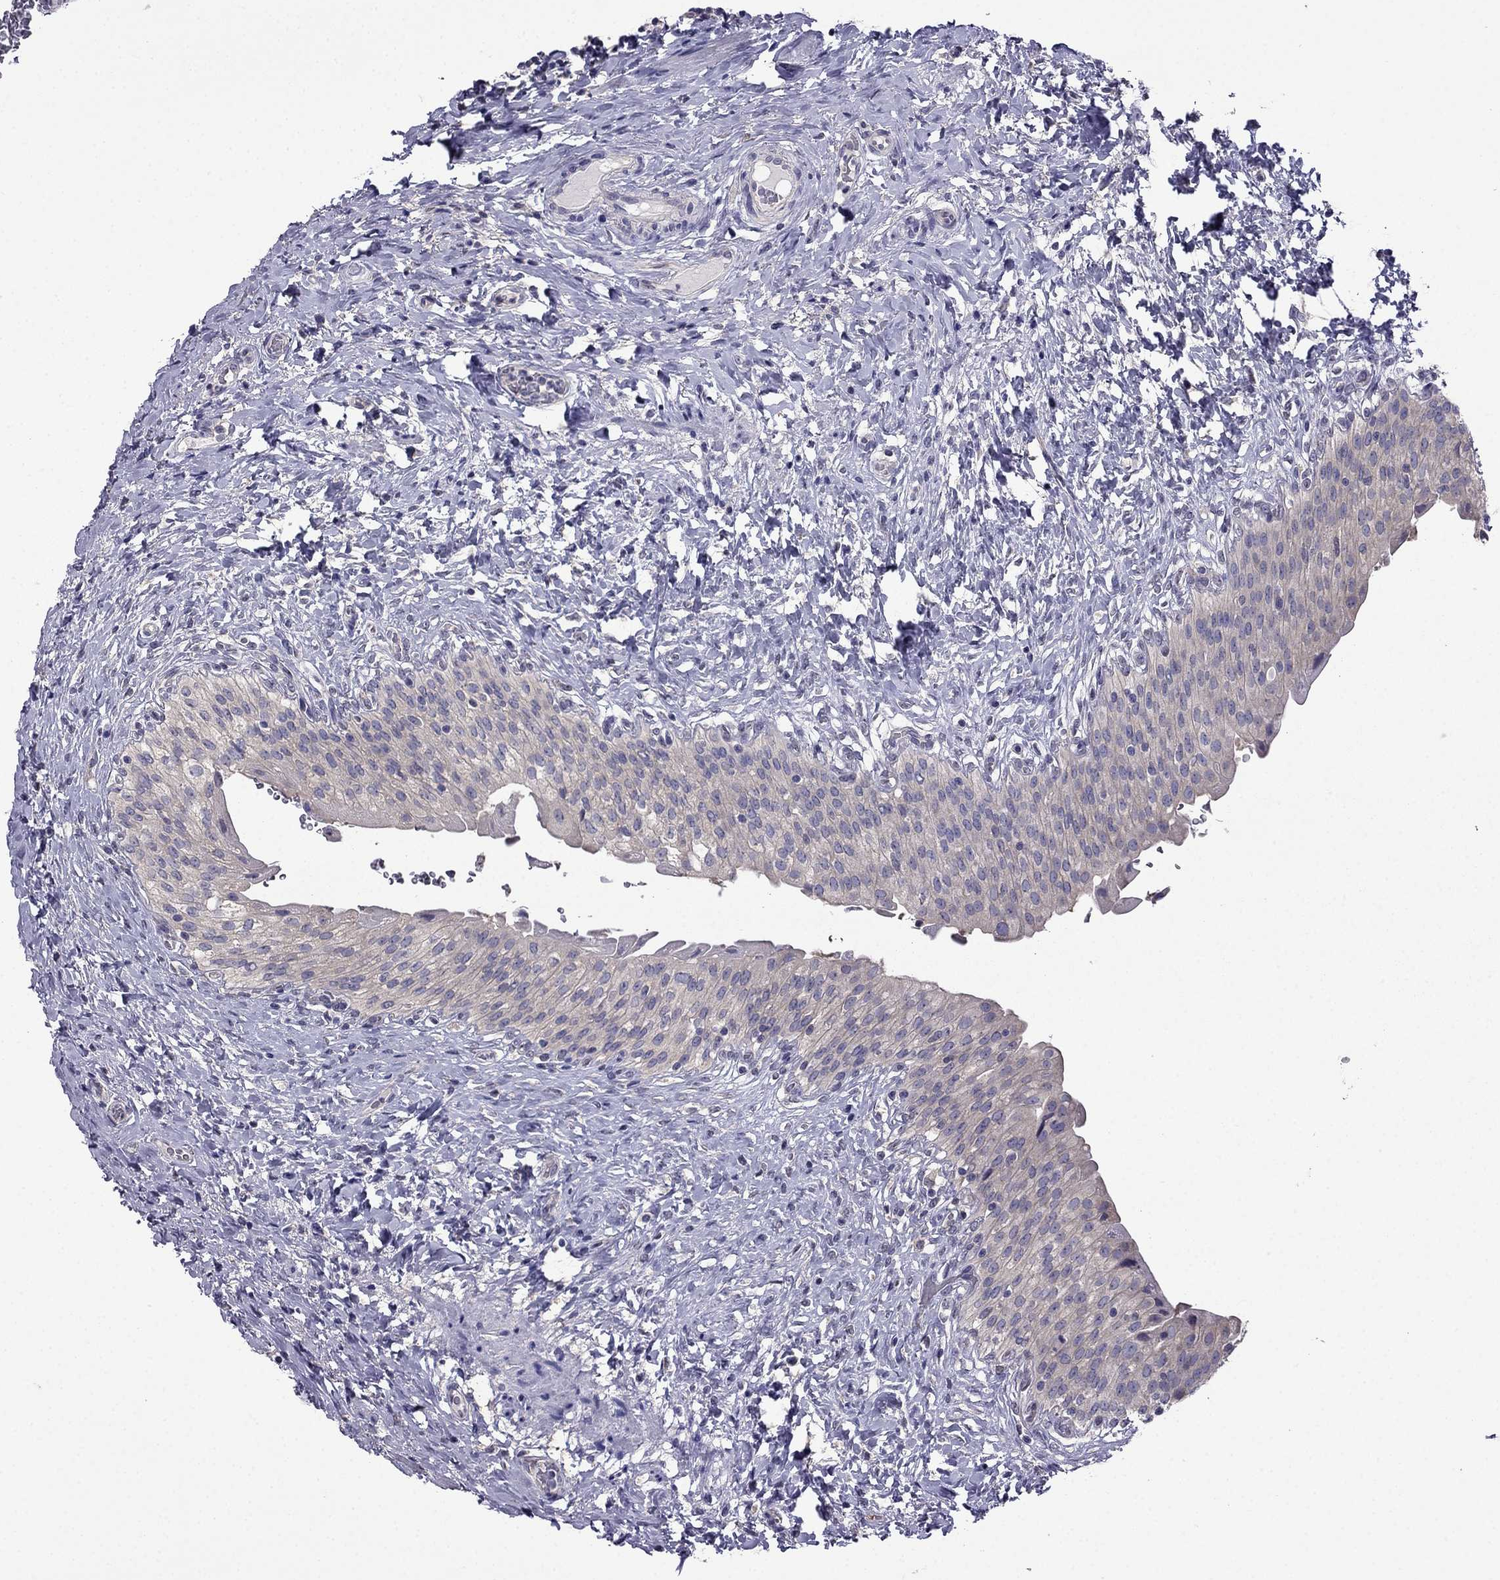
{"staining": {"intensity": "weak", "quantity": ">75%", "location": "cytoplasmic/membranous"}, "tissue": "urinary bladder", "cell_type": "Urothelial cells", "image_type": "normal", "snomed": [{"axis": "morphology", "description": "Normal tissue, NOS"}, {"axis": "morphology", "description": "Inflammation, NOS"}, {"axis": "topography", "description": "Urinary bladder"}], "caption": "Human urinary bladder stained with a brown dye reveals weak cytoplasmic/membranous positive positivity in about >75% of urothelial cells.", "gene": "SCNN1D", "patient": {"sex": "male", "age": 64}}